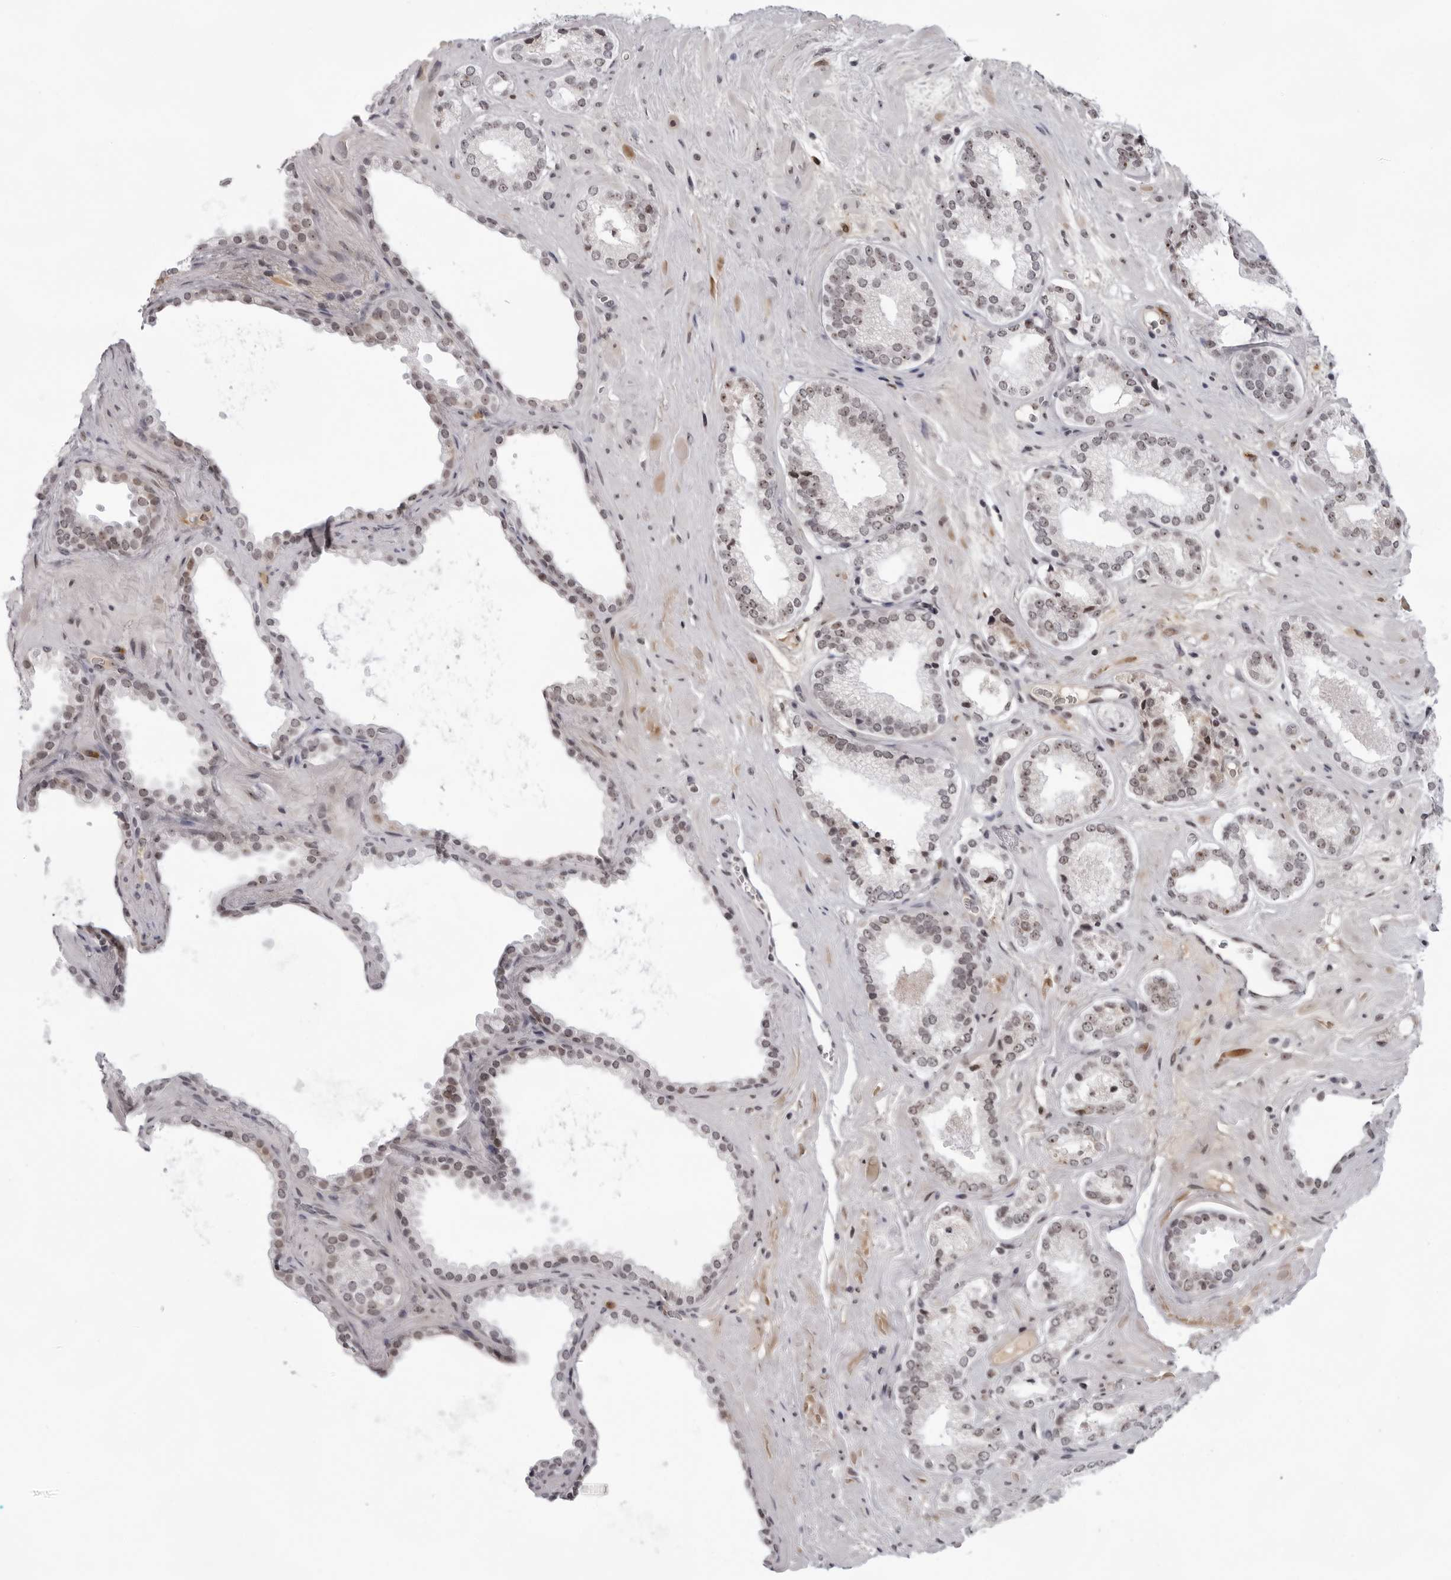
{"staining": {"intensity": "moderate", "quantity": "25%-75%", "location": "nuclear"}, "tissue": "prostate cancer", "cell_type": "Tumor cells", "image_type": "cancer", "snomed": [{"axis": "morphology", "description": "Adenocarcinoma, Low grade"}, {"axis": "topography", "description": "Prostate"}], "caption": "Tumor cells display medium levels of moderate nuclear positivity in about 25%-75% of cells in prostate low-grade adenocarcinoma.", "gene": "EXOSC10", "patient": {"sex": "male", "age": 62}}